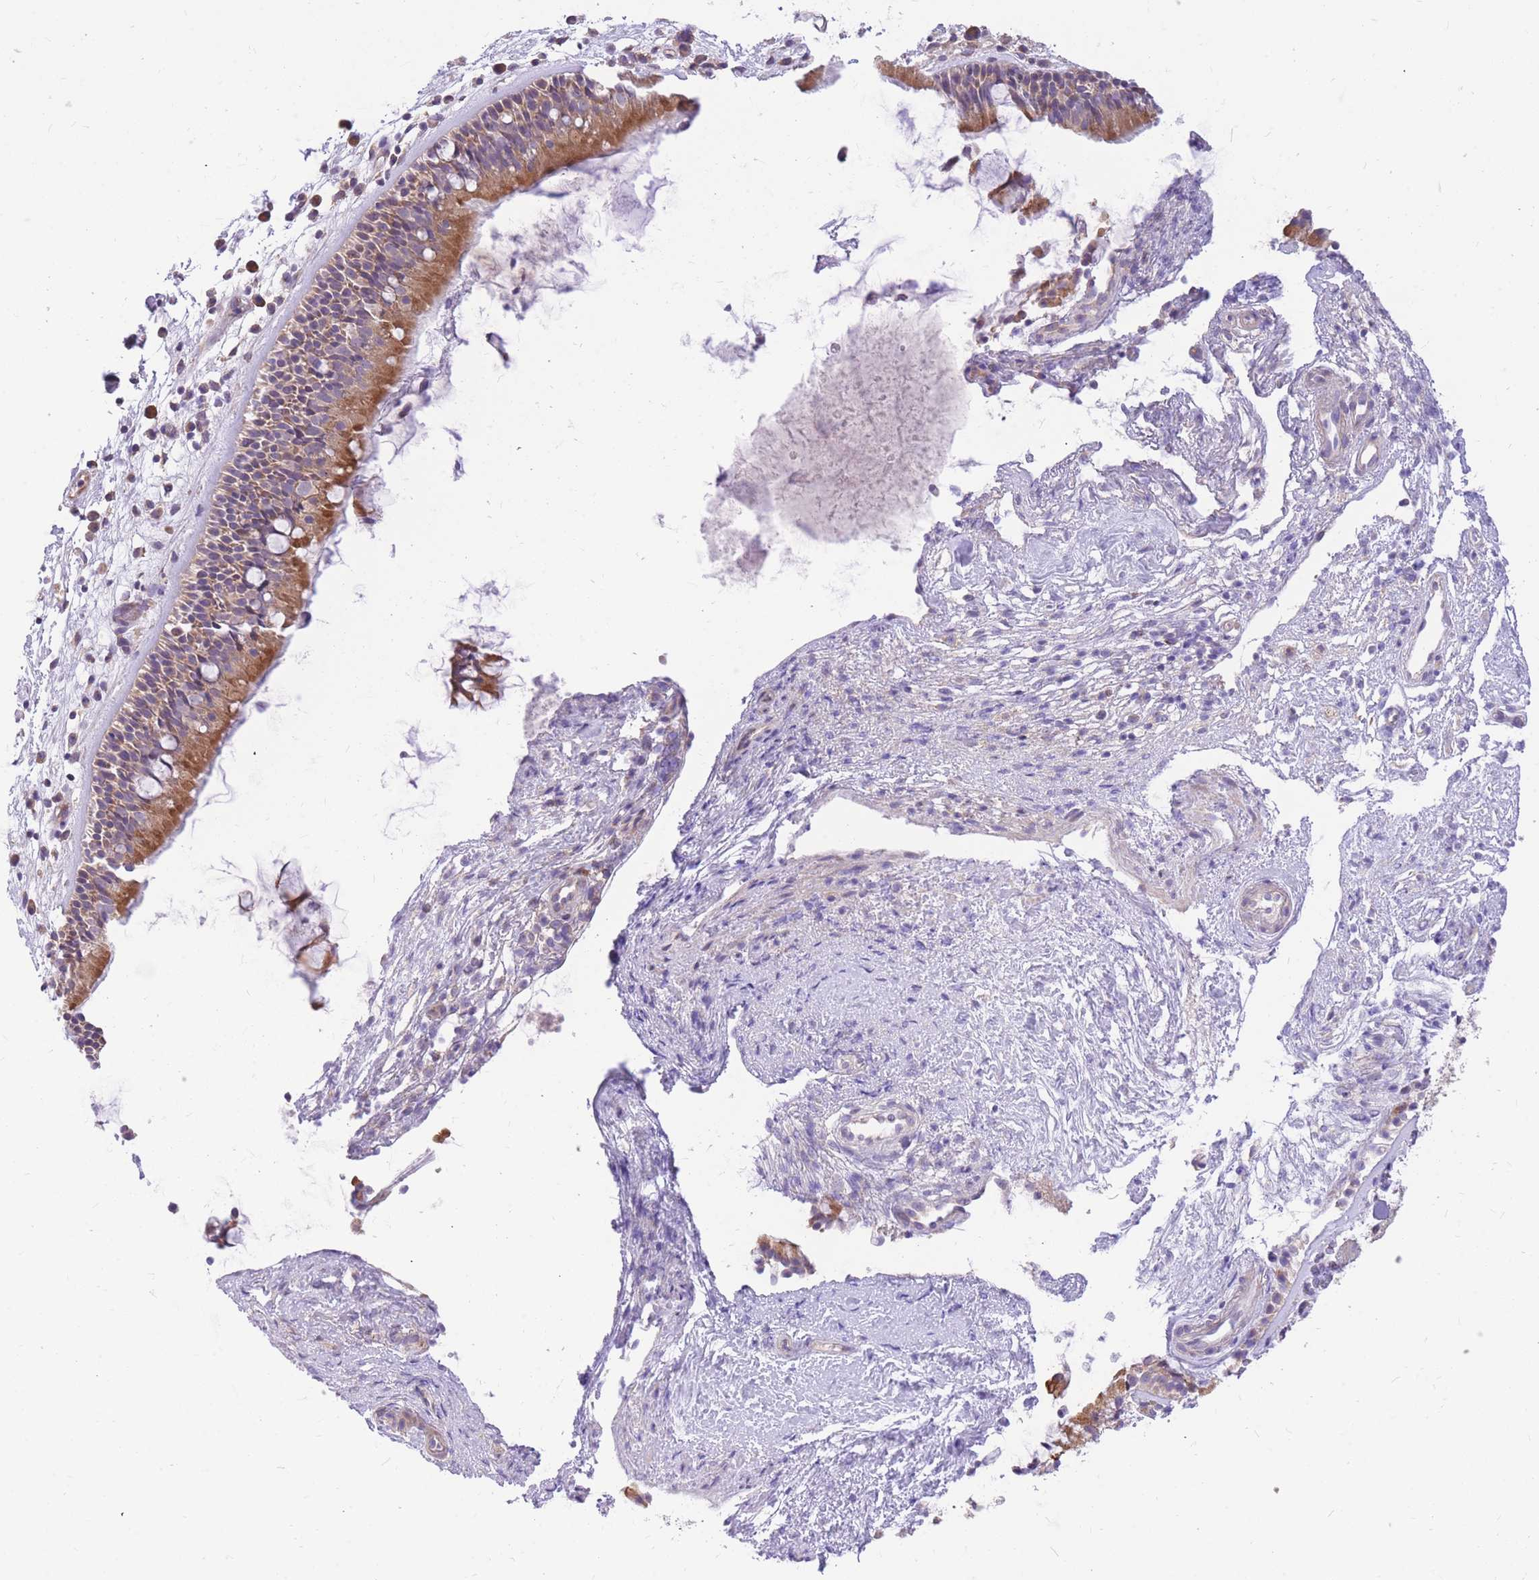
{"staining": {"intensity": "moderate", "quantity": ">75%", "location": "cytoplasmic/membranous"}, "tissue": "nasopharynx", "cell_type": "Respiratory epithelial cells", "image_type": "normal", "snomed": [{"axis": "morphology", "description": "Normal tissue, NOS"}, {"axis": "topography", "description": "Nasopharynx"}], "caption": "This is a histology image of immunohistochemistry (IHC) staining of benign nasopharynx, which shows moderate staining in the cytoplasmic/membranous of respiratory epithelial cells.", "gene": "TOPAZ1", "patient": {"sex": "male", "age": 63}}